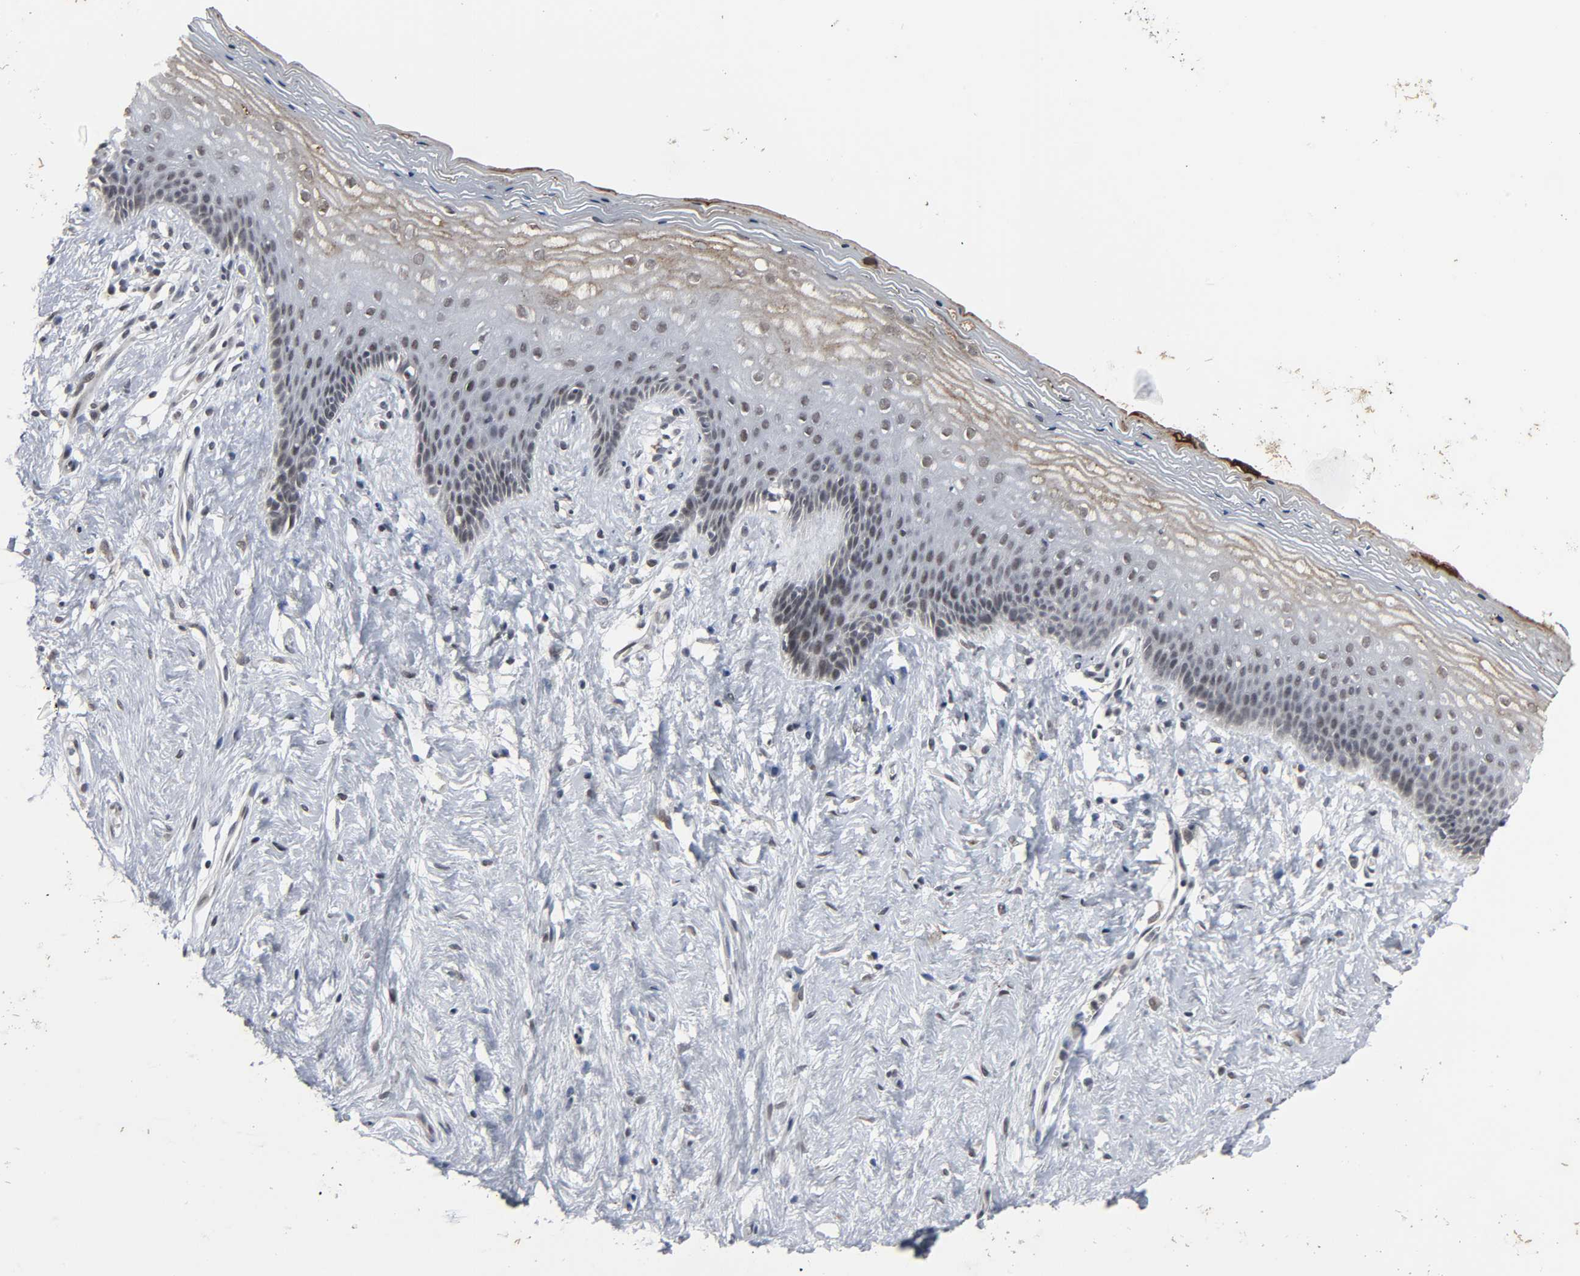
{"staining": {"intensity": "weak", "quantity": "<25%", "location": "cytoplasmic/membranous"}, "tissue": "vagina", "cell_type": "Squamous epithelial cells", "image_type": "normal", "snomed": [{"axis": "morphology", "description": "Normal tissue, NOS"}, {"axis": "topography", "description": "Vagina"}], "caption": "Immunohistochemical staining of normal vagina exhibits no significant expression in squamous epithelial cells. (Stains: DAB immunohistochemistry with hematoxylin counter stain, Microscopy: brightfield microscopy at high magnification).", "gene": "MUC1", "patient": {"sex": "female", "age": 44}}